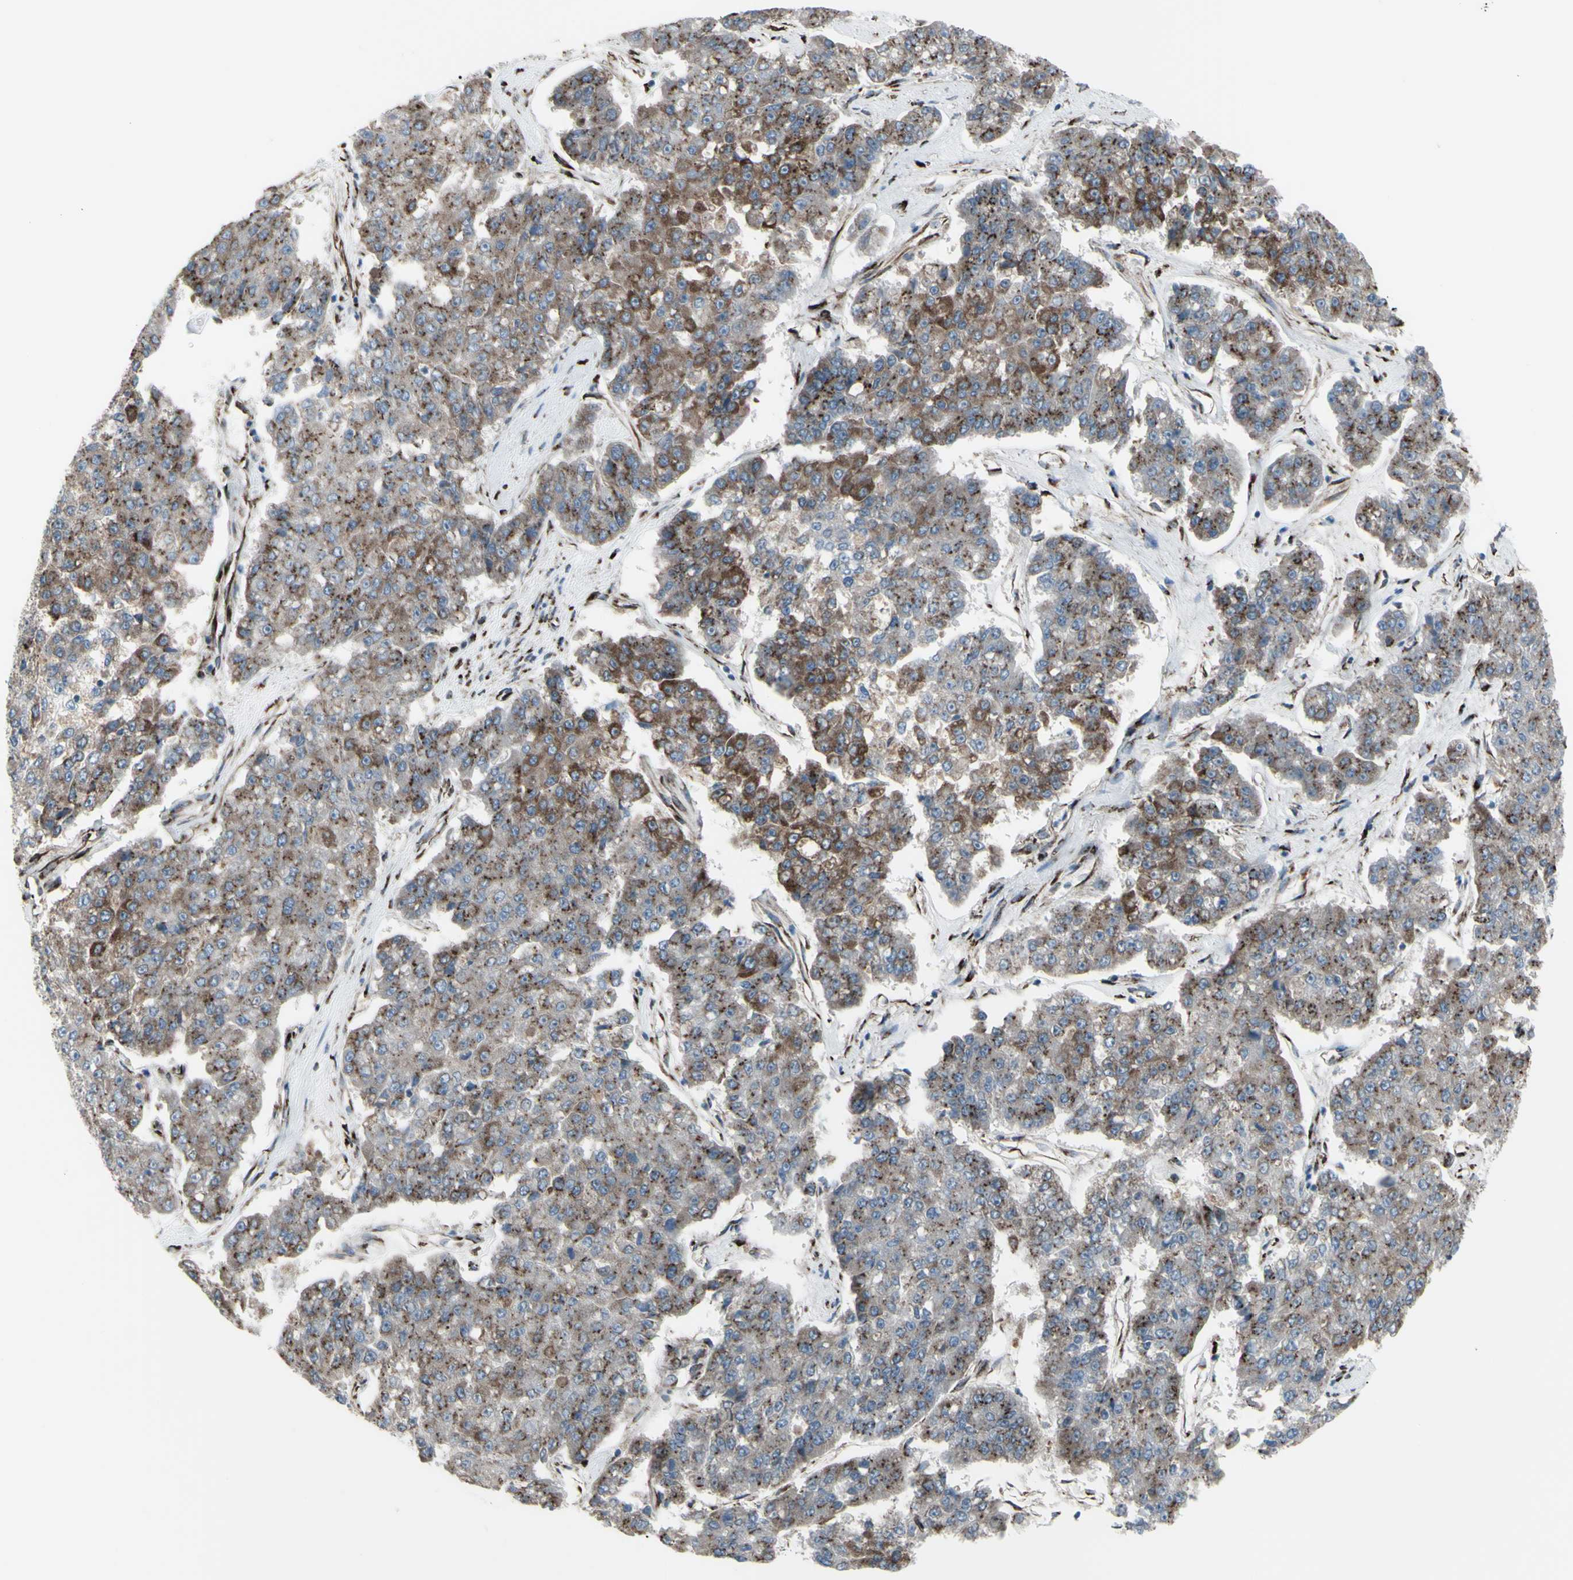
{"staining": {"intensity": "moderate", "quantity": ">75%", "location": "cytoplasmic/membranous"}, "tissue": "pancreatic cancer", "cell_type": "Tumor cells", "image_type": "cancer", "snomed": [{"axis": "morphology", "description": "Adenocarcinoma, NOS"}, {"axis": "topography", "description": "Pancreas"}], "caption": "Pancreatic adenocarcinoma was stained to show a protein in brown. There is medium levels of moderate cytoplasmic/membranous positivity in approximately >75% of tumor cells. (Stains: DAB (3,3'-diaminobenzidine) in brown, nuclei in blue, Microscopy: brightfield microscopy at high magnification).", "gene": "GLG1", "patient": {"sex": "male", "age": 50}}